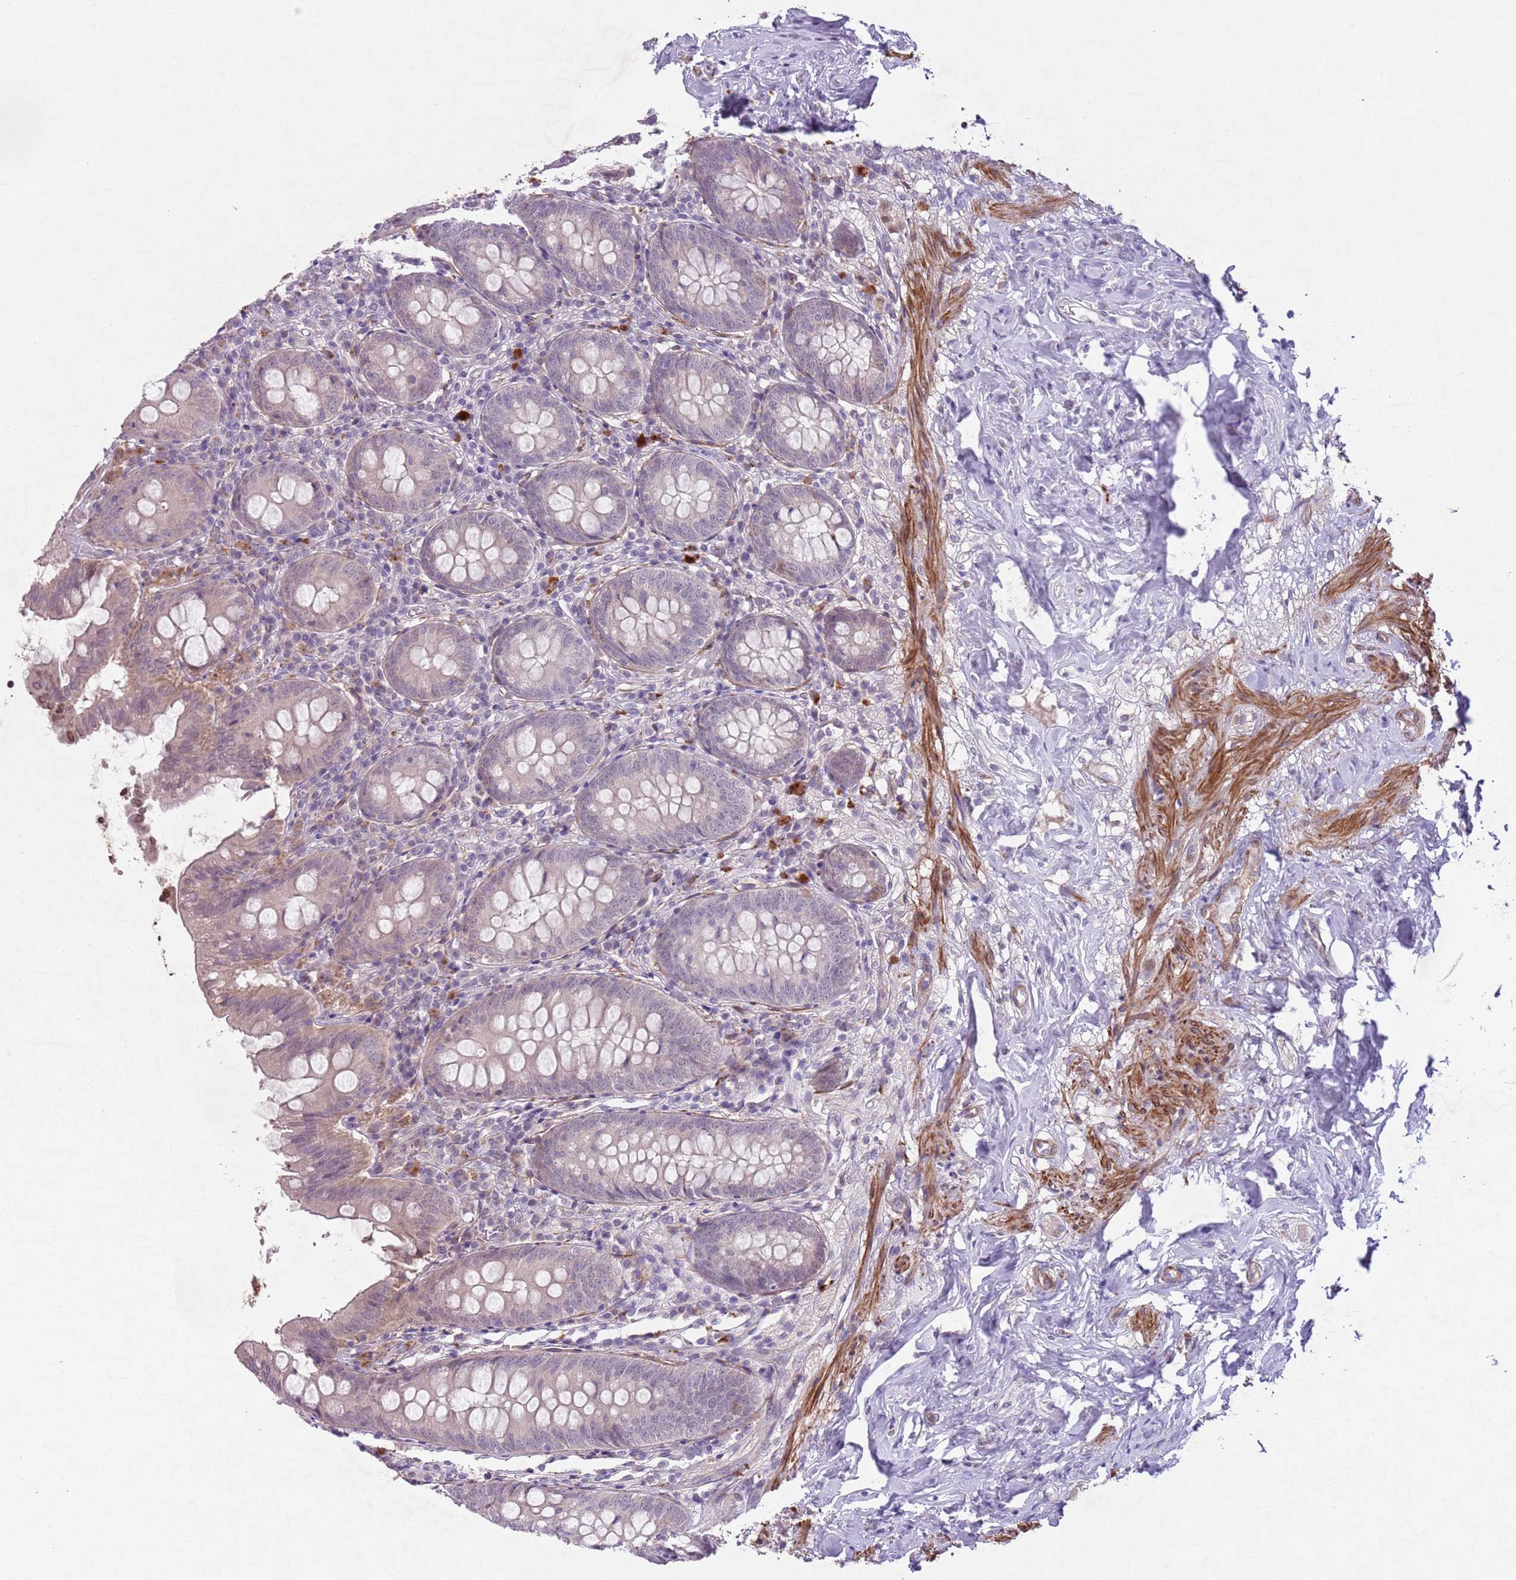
{"staining": {"intensity": "weak", "quantity": "<25%", "location": "cytoplasmic/membranous"}, "tissue": "appendix", "cell_type": "Glandular cells", "image_type": "normal", "snomed": [{"axis": "morphology", "description": "Normal tissue, NOS"}, {"axis": "topography", "description": "Appendix"}], "caption": "Benign appendix was stained to show a protein in brown. There is no significant staining in glandular cells.", "gene": "CCNI", "patient": {"sex": "female", "age": 54}}